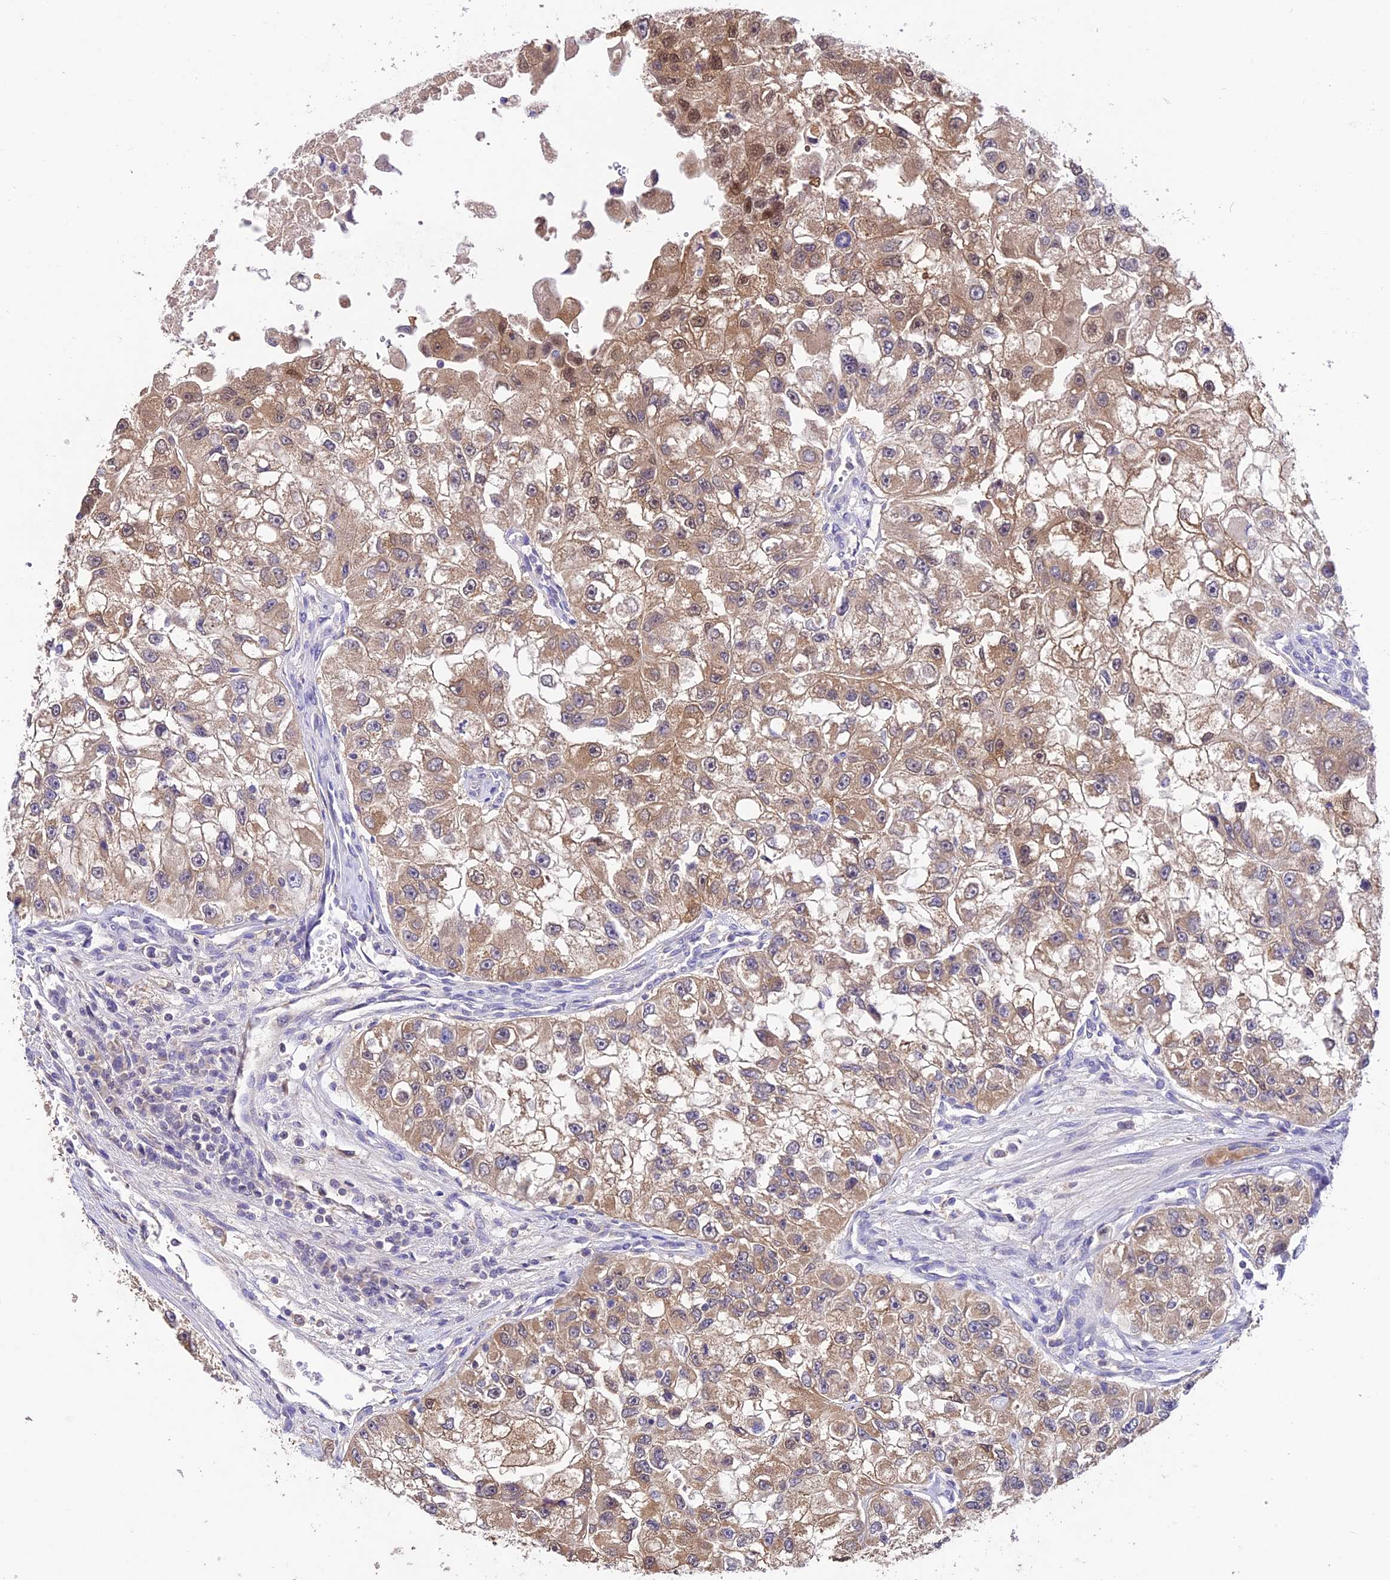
{"staining": {"intensity": "moderate", "quantity": ">75%", "location": "cytoplasmic/membranous,nuclear"}, "tissue": "renal cancer", "cell_type": "Tumor cells", "image_type": "cancer", "snomed": [{"axis": "morphology", "description": "Adenocarcinoma, NOS"}, {"axis": "topography", "description": "Kidney"}], "caption": "The immunohistochemical stain shows moderate cytoplasmic/membranous and nuclear positivity in tumor cells of renal adenocarcinoma tissue.", "gene": "PGK1", "patient": {"sex": "male", "age": 63}}